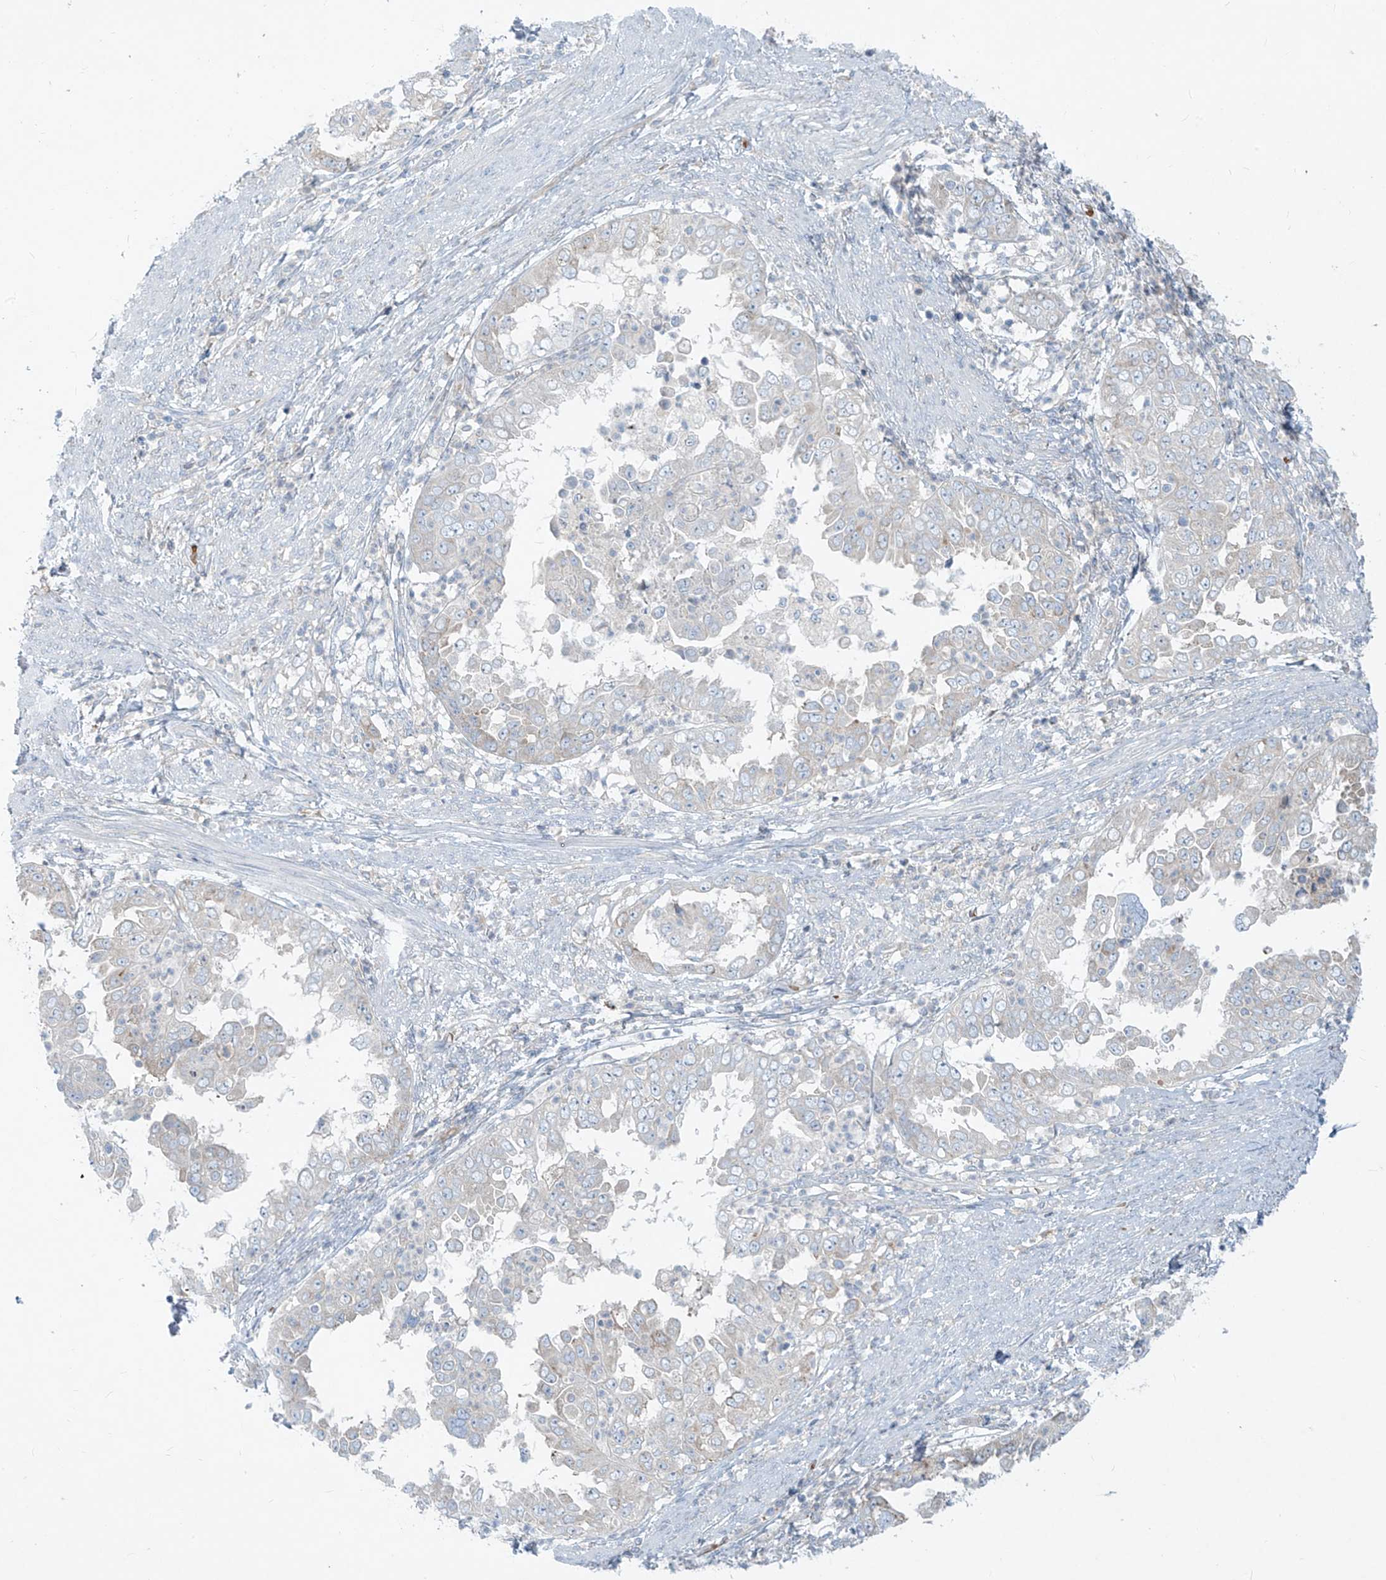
{"staining": {"intensity": "negative", "quantity": "none", "location": "none"}, "tissue": "endometrial cancer", "cell_type": "Tumor cells", "image_type": "cancer", "snomed": [{"axis": "morphology", "description": "Adenocarcinoma, NOS"}, {"axis": "topography", "description": "Endometrium"}], "caption": "Adenocarcinoma (endometrial) was stained to show a protein in brown. There is no significant staining in tumor cells. The staining is performed using DAB brown chromogen with nuclei counter-stained in using hematoxylin.", "gene": "DGKQ", "patient": {"sex": "female", "age": 85}}